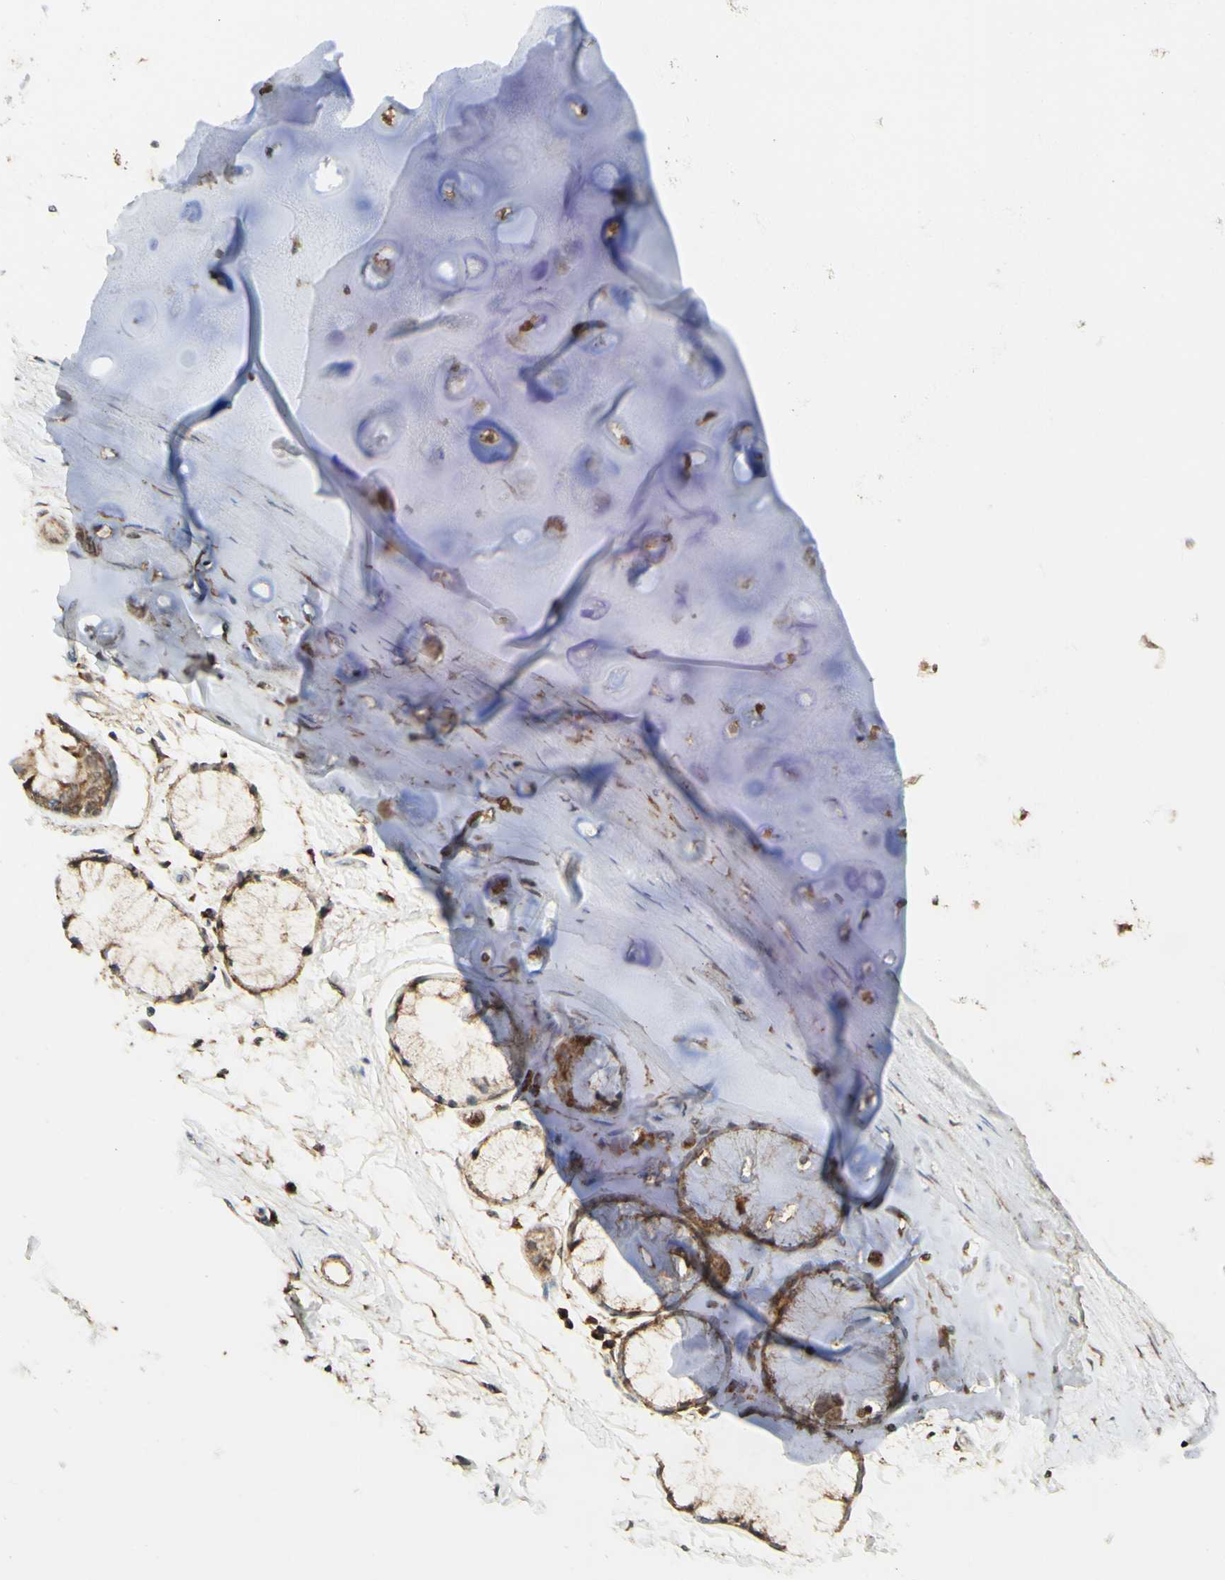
{"staining": {"intensity": "moderate", "quantity": ">75%", "location": "cytoplasmic/membranous"}, "tissue": "adipose tissue", "cell_type": "Adipocytes", "image_type": "normal", "snomed": [{"axis": "morphology", "description": "Normal tissue, NOS"}, {"axis": "topography", "description": "Bronchus"}], "caption": "IHC image of unremarkable adipose tissue: human adipose tissue stained using IHC demonstrates medium levels of moderate protein expression localized specifically in the cytoplasmic/membranous of adipocytes, appearing as a cytoplasmic/membranous brown color.", "gene": "DHRS3", "patient": {"sex": "female", "age": 73}}